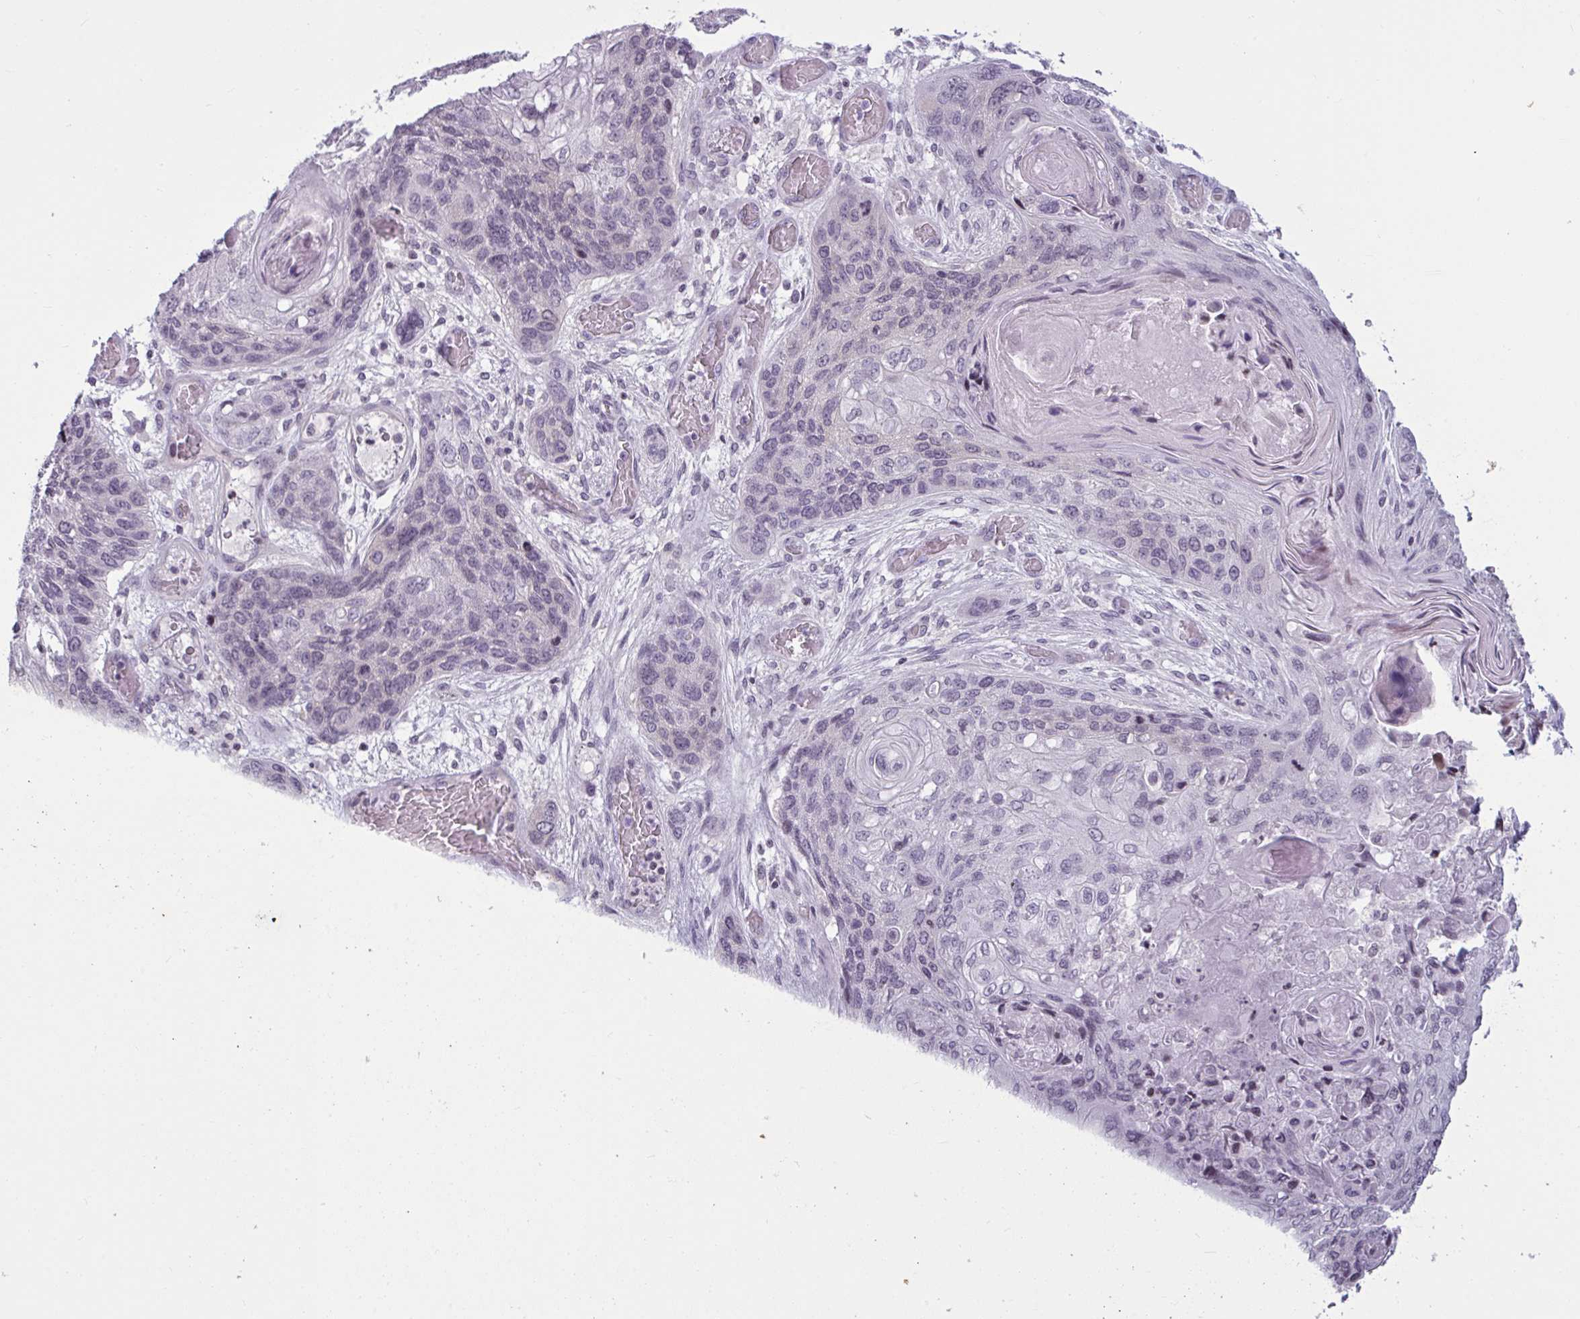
{"staining": {"intensity": "negative", "quantity": "none", "location": "none"}, "tissue": "lung cancer", "cell_type": "Tumor cells", "image_type": "cancer", "snomed": [{"axis": "morphology", "description": "Squamous cell carcinoma, NOS"}, {"axis": "morphology", "description": "Squamous cell carcinoma, metastatic, NOS"}, {"axis": "topography", "description": "Lymph node"}, {"axis": "topography", "description": "Lung"}], "caption": "This image is of lung metastatic squamous cell carcinoma stained with immunohistochemistry (IHC) to label a protein in brown with the nuclei are counter-stained blue. There is no staining in tumor cells.", "gene": "TBC1D4", "patient": {"sex": "male", "age": 41}}